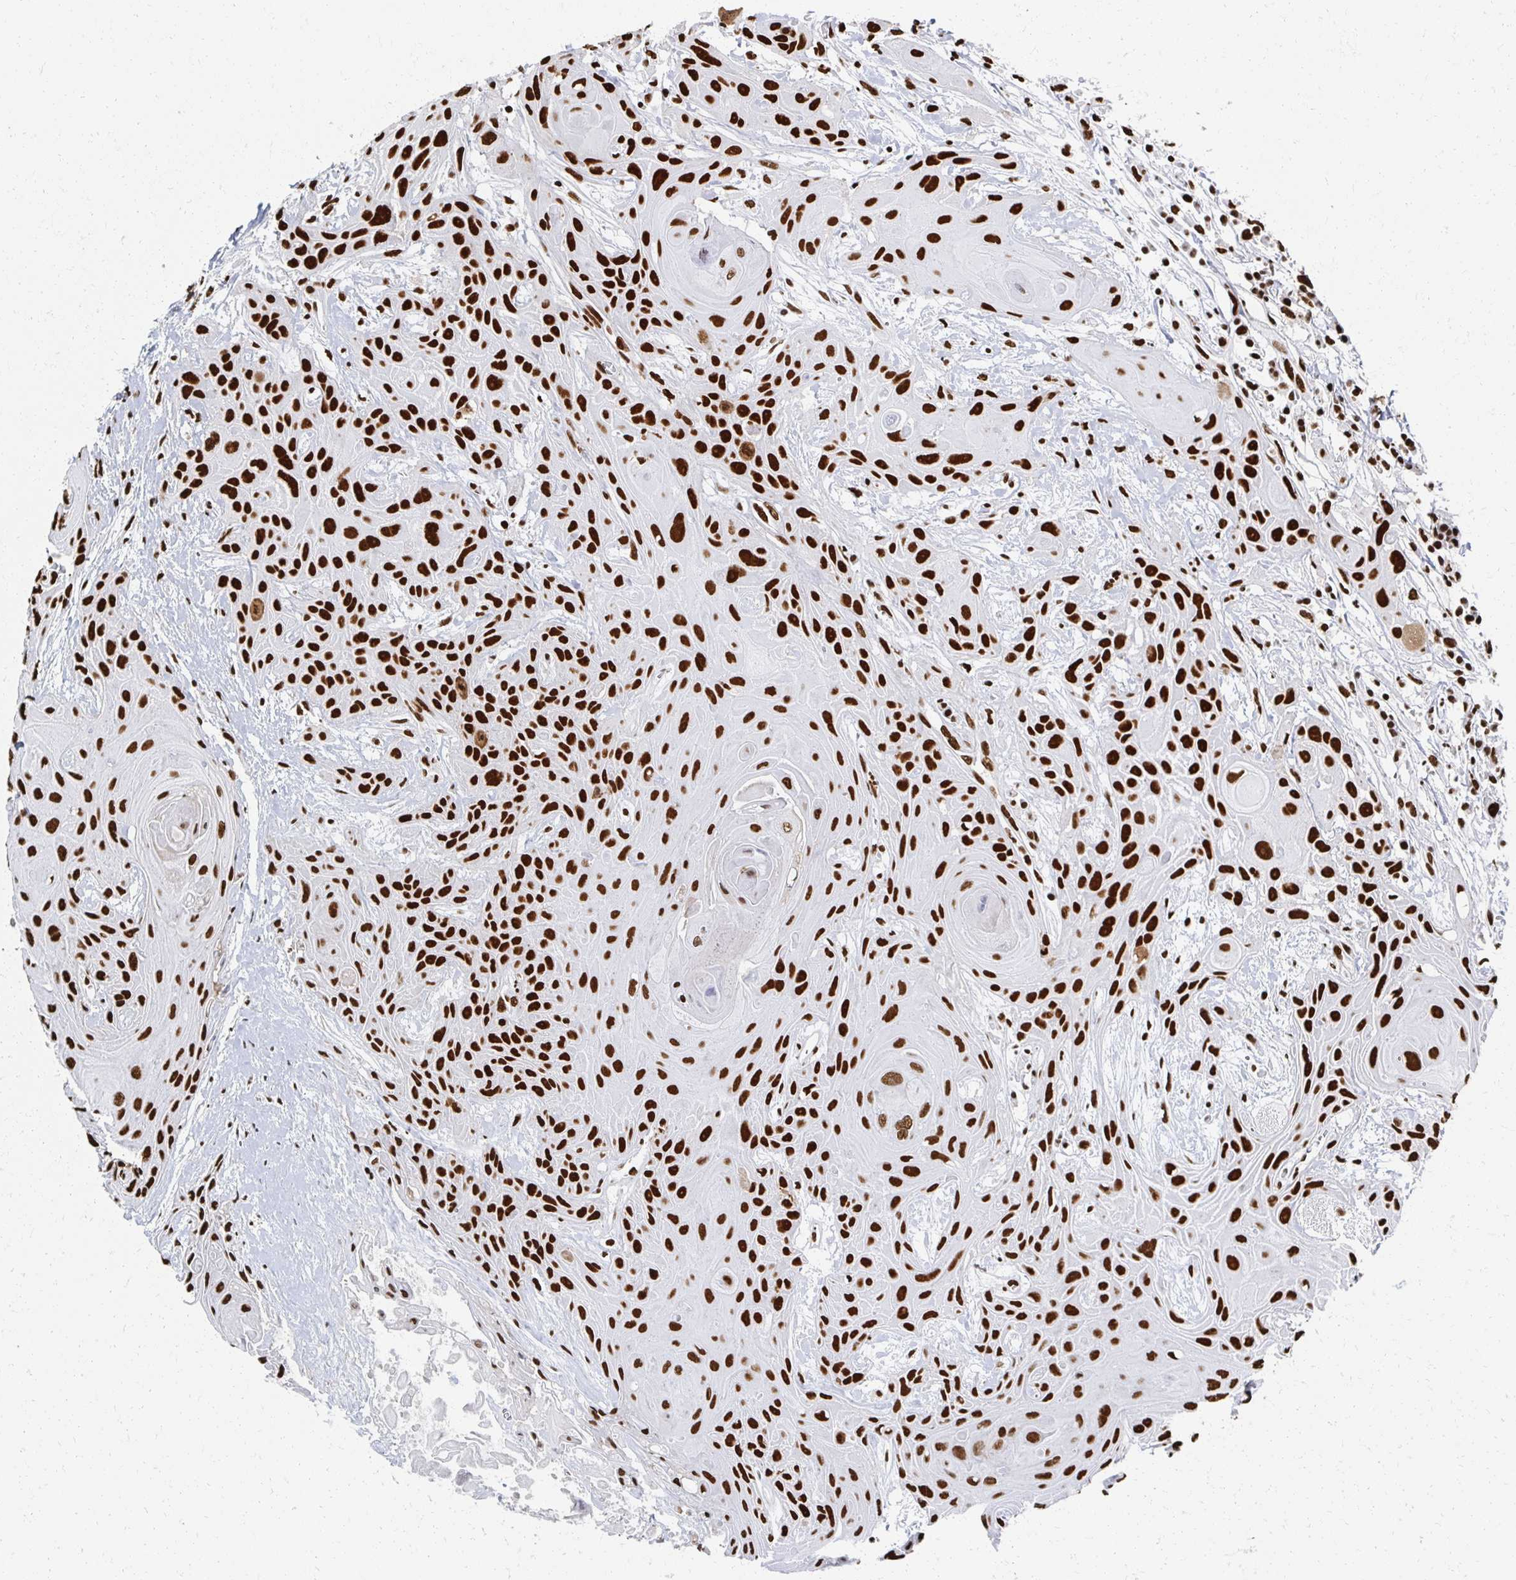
{"staining": {"intensity": "strong", "quantity": ">75%", "location": "nuclear"}, "tissue": "head and neck cancer", "cell_type": "Tumor cells", "image_type": "cancer", "snomed": [{"axis": "morphology", "description": "Squamous cell carcinoma, NOS"}, {"axis": "topography", "description": "Head-Neck"}], "caption": "Squamous cell carcinoma (head and neck) tissue demonstrates strong nuclear positivity in about >75% of tumor cells Using DAB (brown) and hematoxylin (blue) stains, captured at high magnification using brightfield microscopy.", "gene": "RBBP7", "patient": {"sex": "female", "age": 73}}